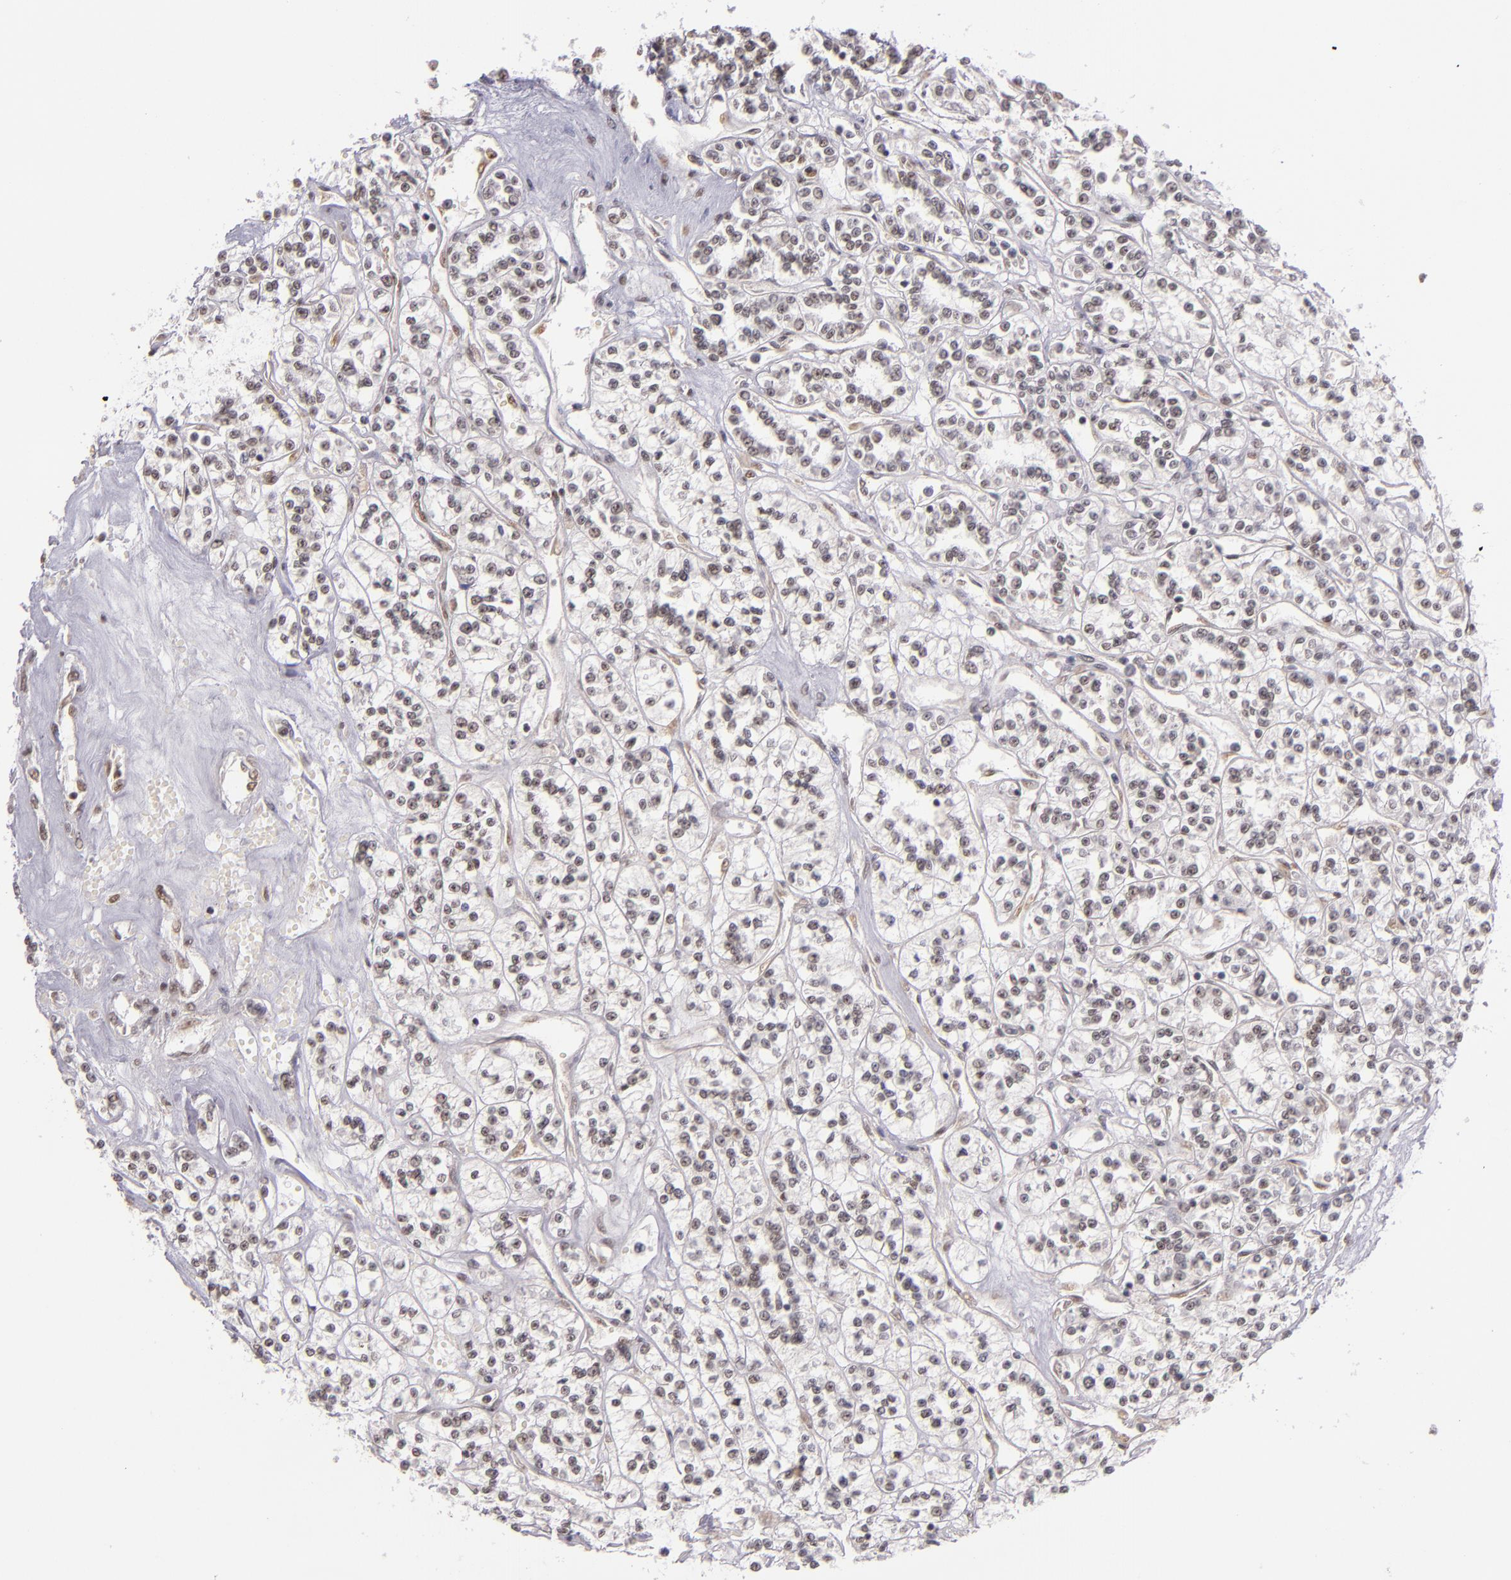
{"staining": {"intensity": "weak", "quantity": ">75%", "location": "nuclear"}, "tissue": "renal cancer", "cell_type": "Tumor cells", "image_type": "cancer", "snomed": [{"axis": "morphology", "description": "Adenocarcinoma, NOS"}, {"axis": "topography", "description": "Kidney"}], "caption": "The image shows a brown stain indicating the presence of a protein in the nuclear of tumor cells in renal adenocarcinoma.", "gene": "ZNF148", "patient": {"sex": "female", "age": 76}}